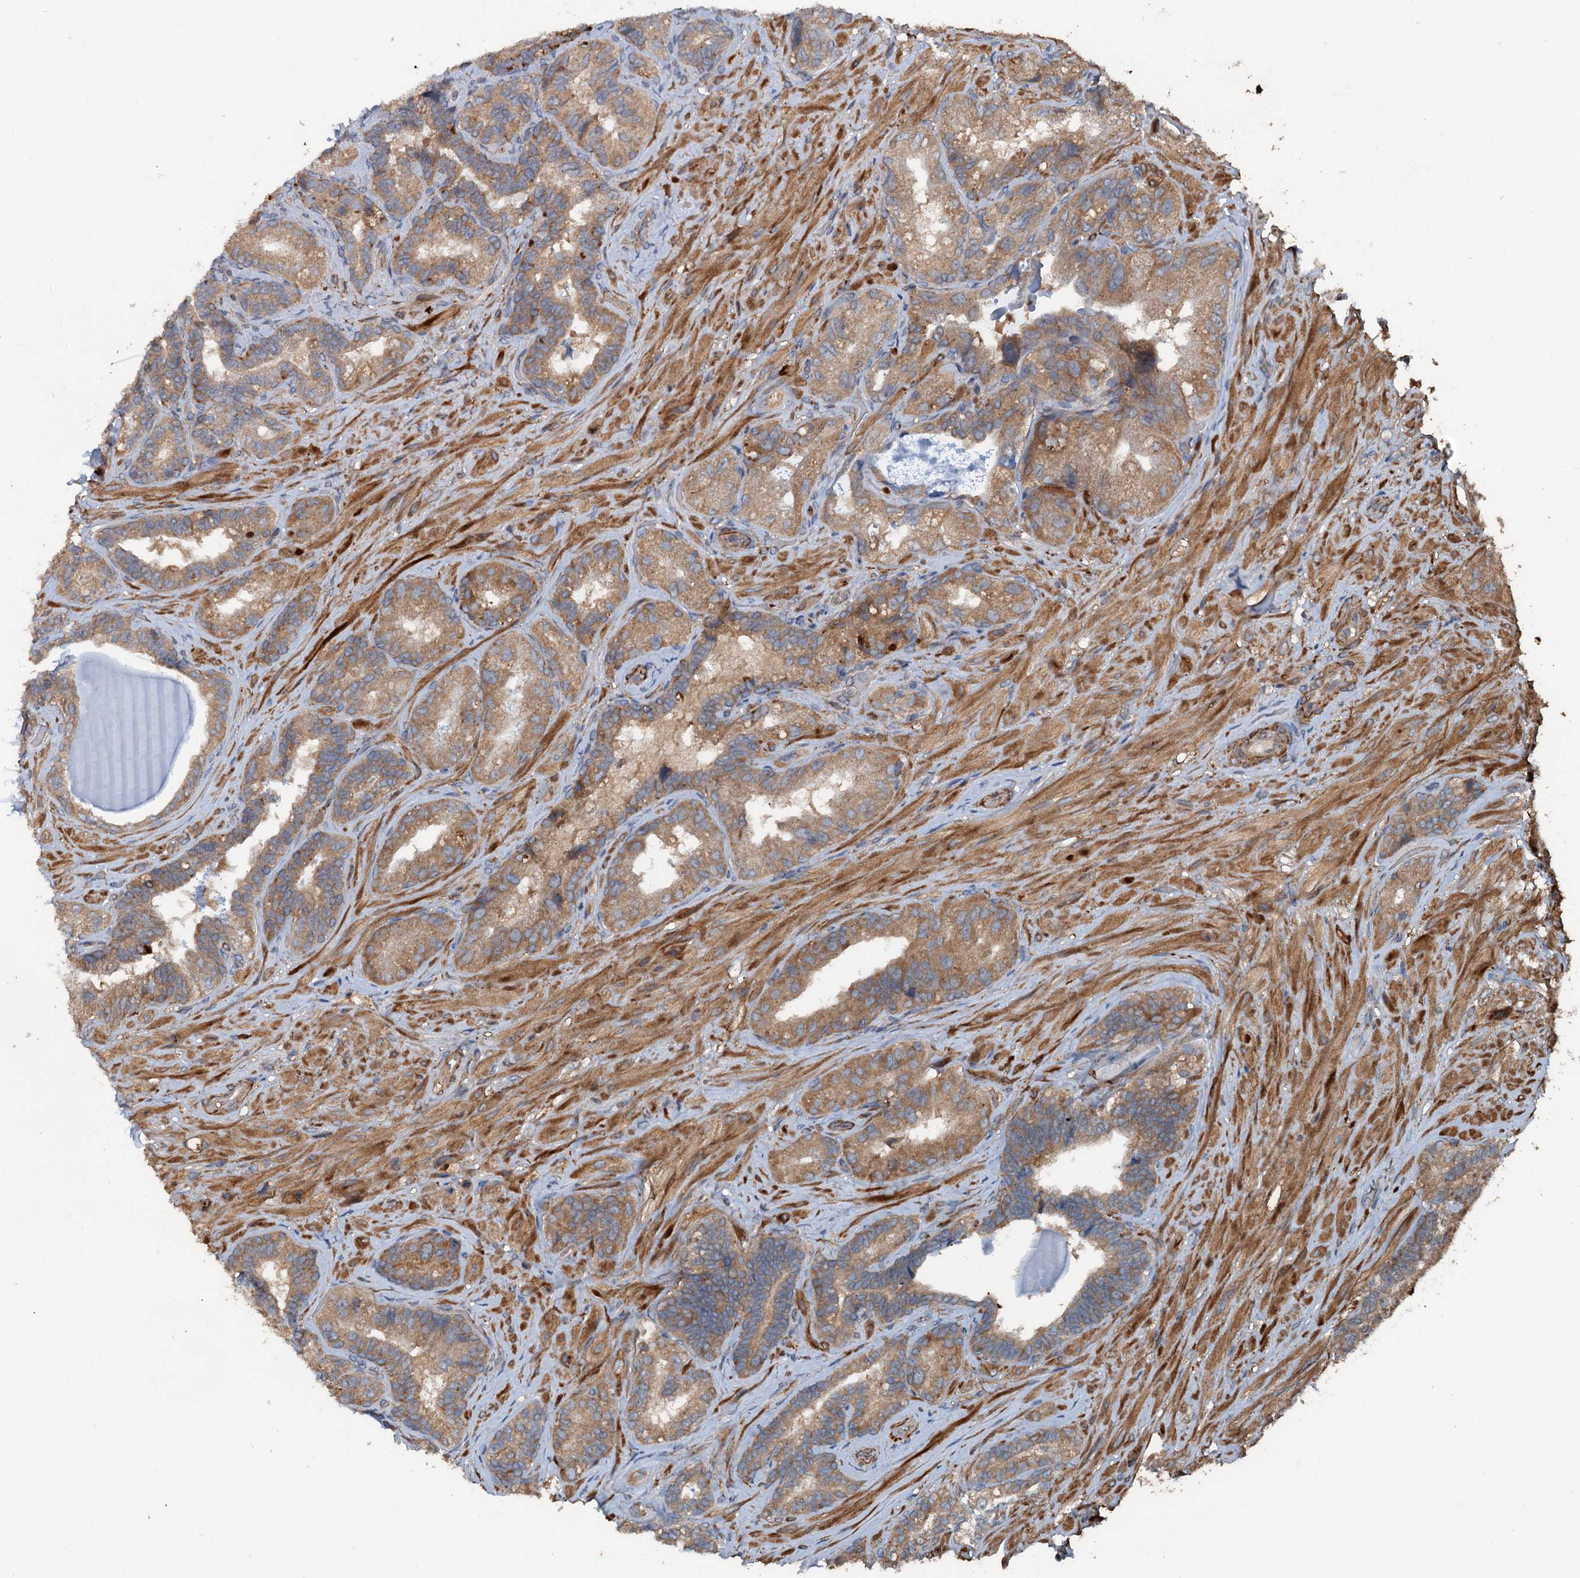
{"staining": {"intensity": "moderate", "quantity": ">75%", "location": "cytoplasmic/membranous"}, "tissue": "seminal vesicle", "cell_type": "Glandular cells", "image_type": "normal", "snomed": [{"axis": "morphology", "description": "Normal tissue, NOS"}, {"axis": "topography", "description": "Prostate and seminal vesicle, NOS"}, {"axis": "topography", "description": "Prostate"}, {"axis": "topography", "description": "Seminal veicle"}], "caption": "Protein staining of benign seminal vesicle exhibits moderate cytoplasmic/membranous staining in approximately >75% of glandular cells. (DAB (3,3'-diaminobenzidine) = brown stain, brightfield microscopy at high magnification).", "gene": "TEDC1", "patient": {"sex": "male", "age": 67}}